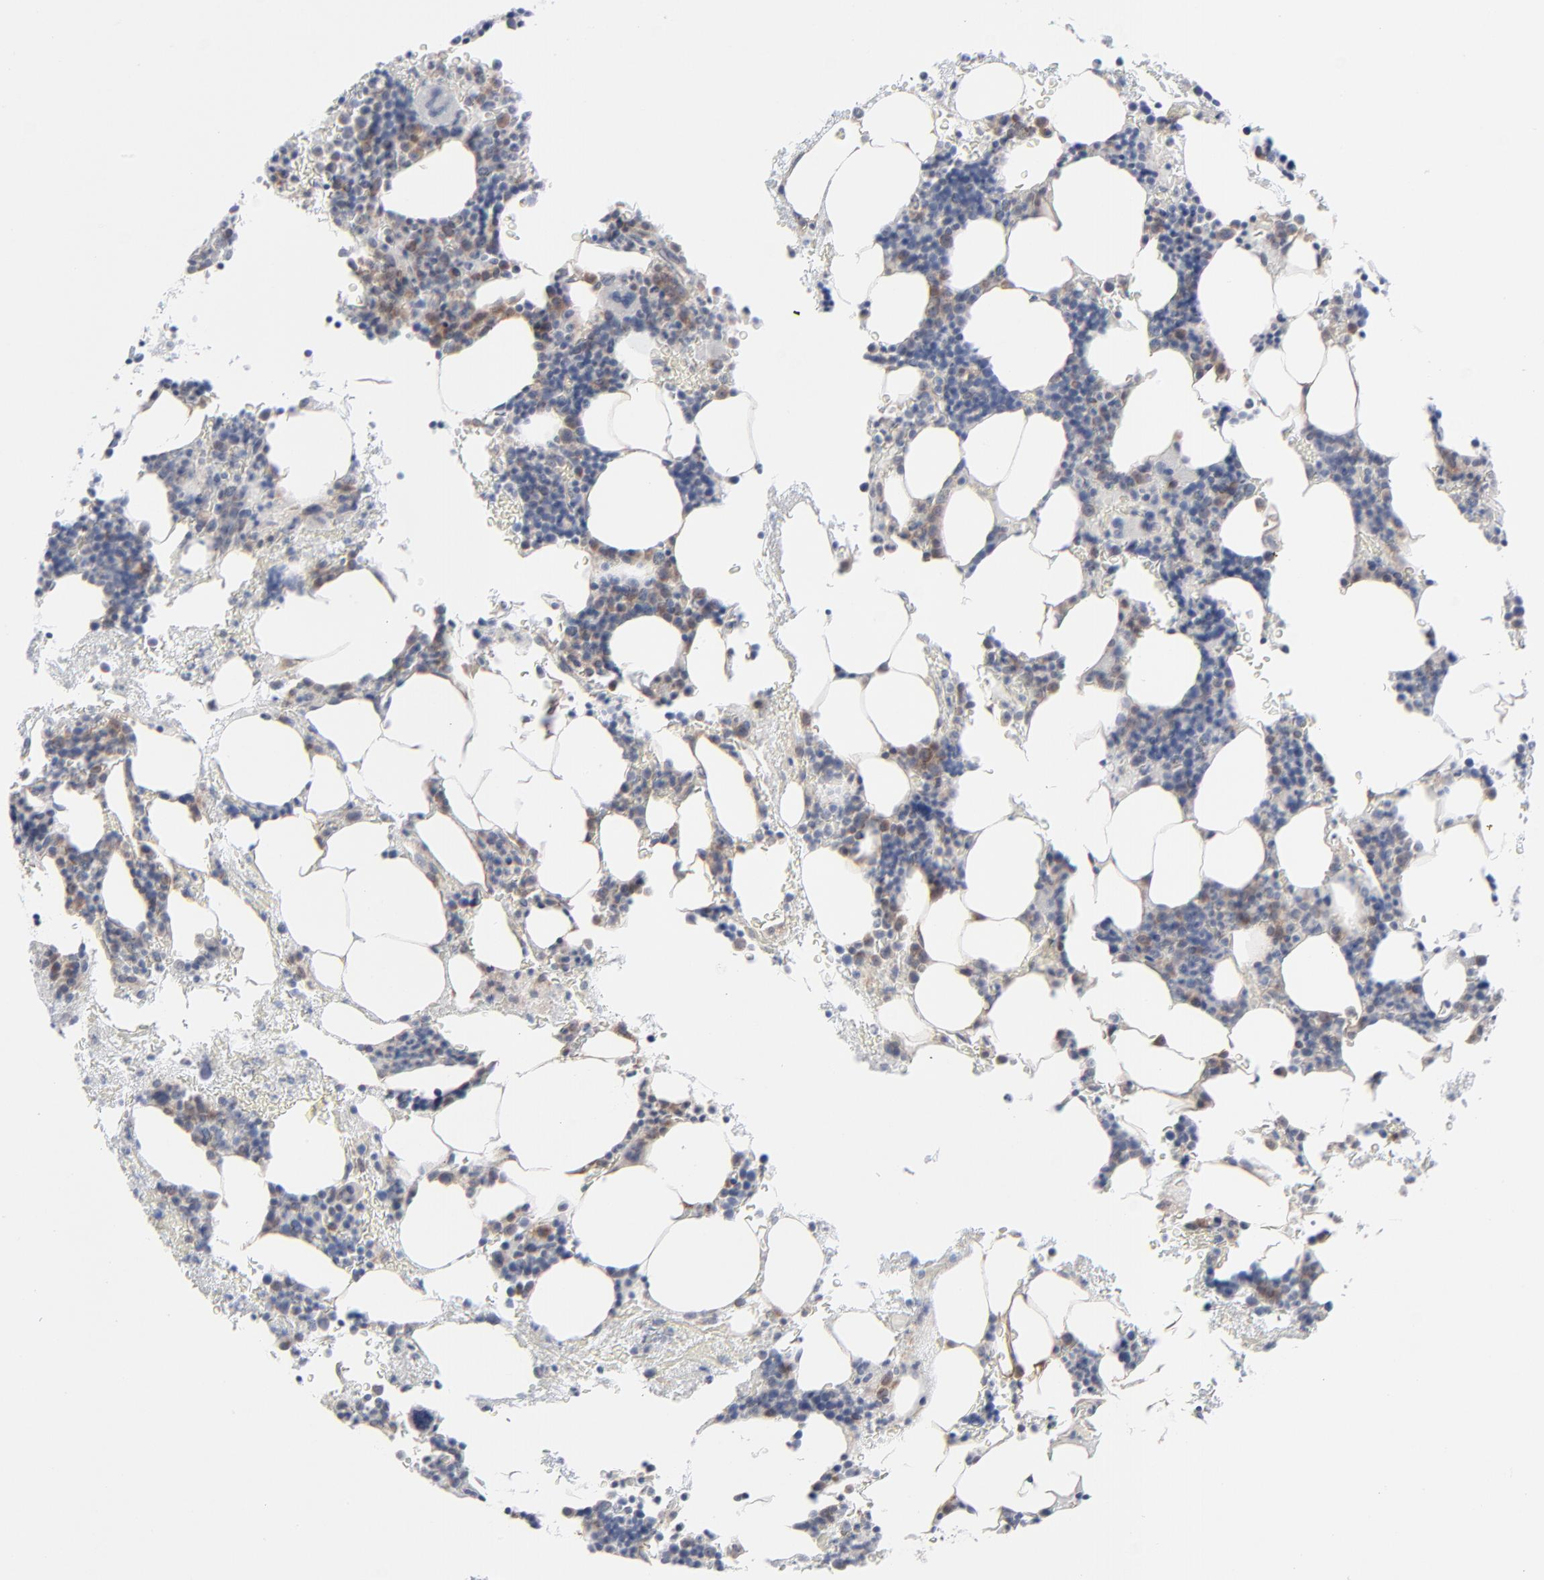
{"staining": {"intensity": "weak", "quantity": "25%-75%", "location": "cytoplasmic/membranous"}, "tissue": "bone marrow", "cell_type": "Hematopoietic cells", "image_type": "normal", "snomed": [{"axis": "morphology", "description": "Normal tissue, NOS"}, {"axis": "topography", "description": "Bone marrow"}], "caption": "IHC of normal bone marrow displays low levels of weak cytoplasmic/membranous positivity in about 25%-75% of hematopoietic cells.", "gene": "KDSR", "patient": {"sex": "male", "age": 78}}